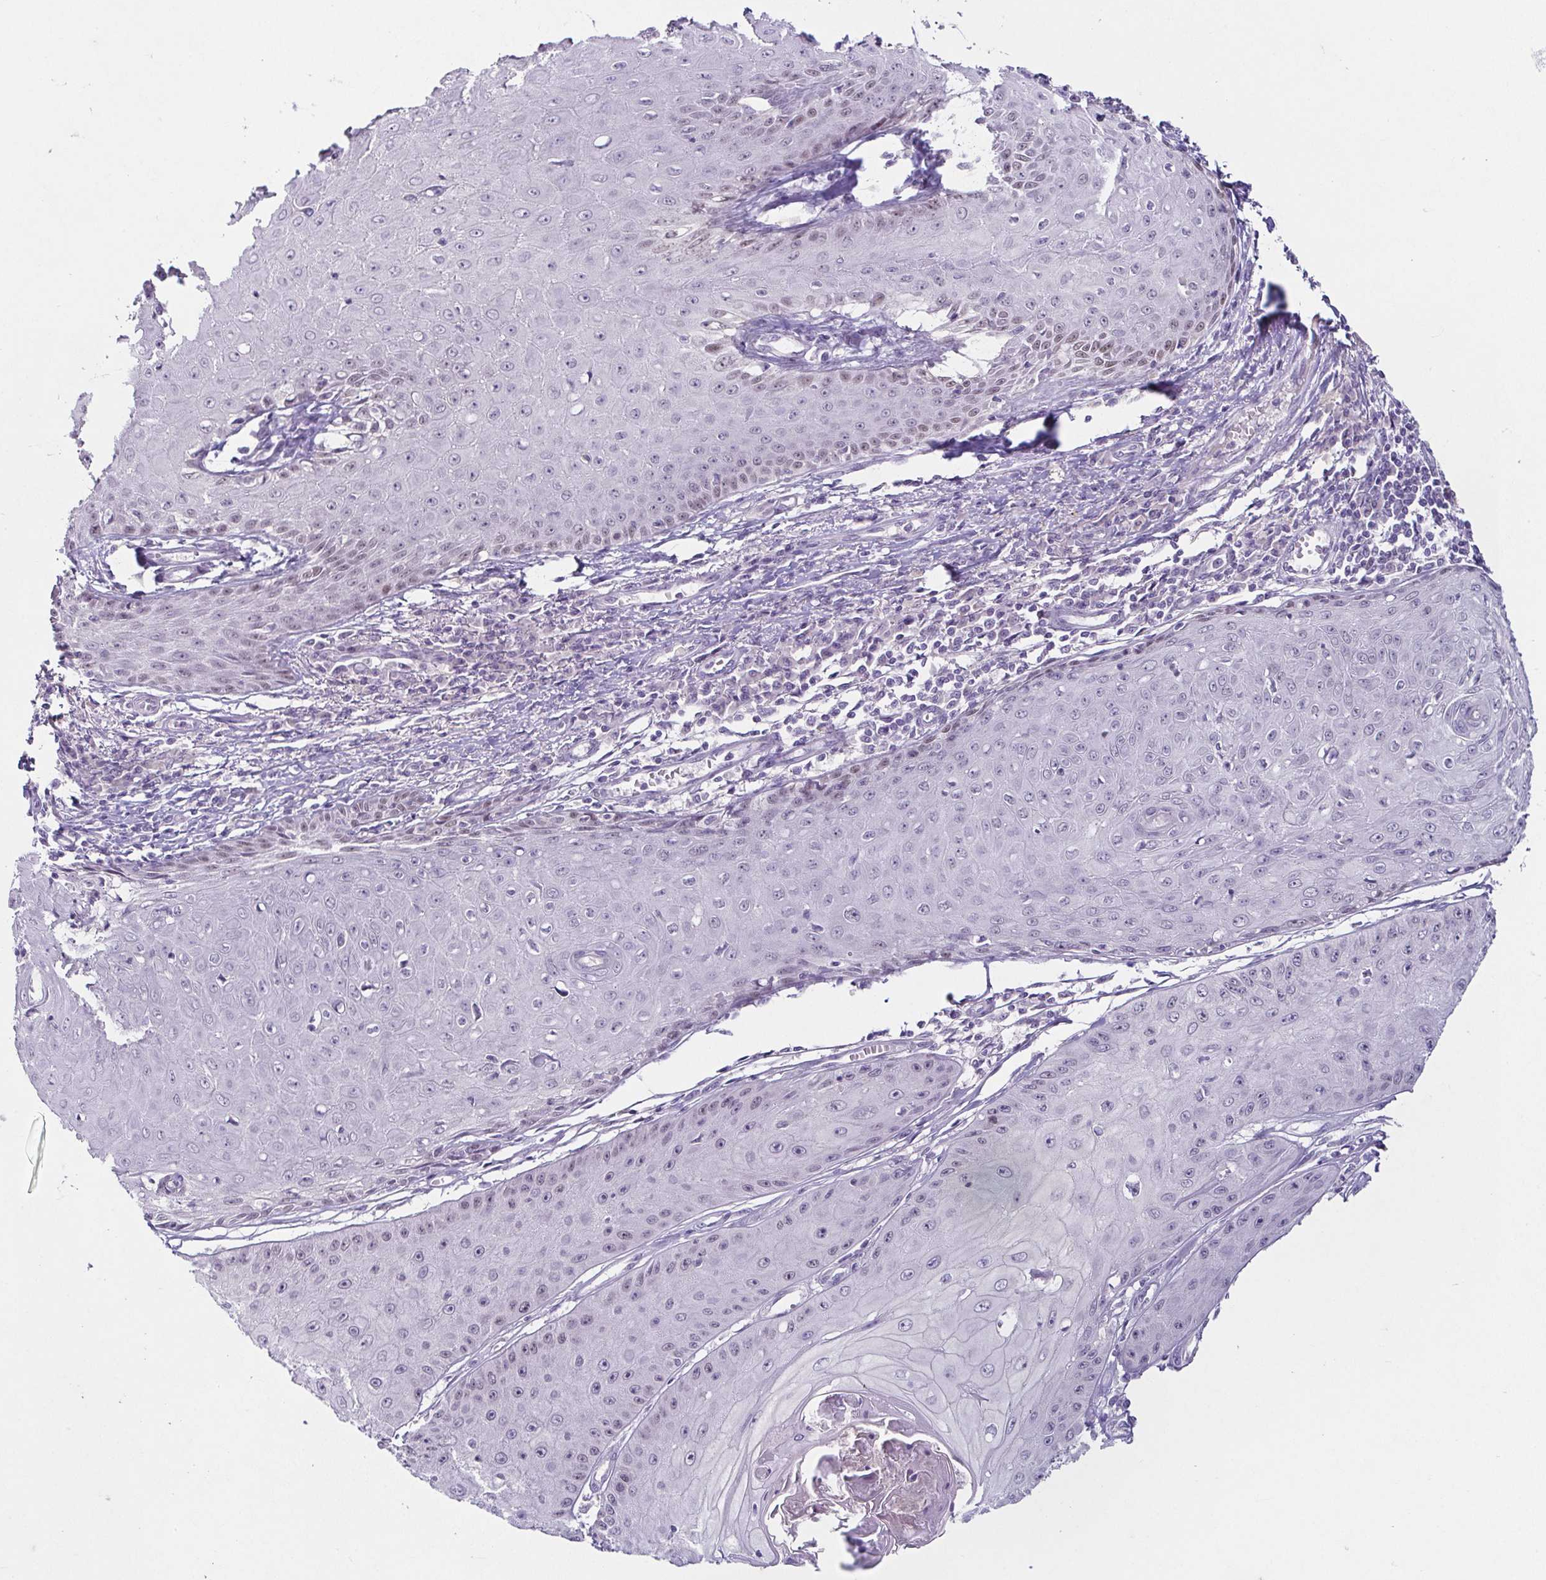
{"staining": {"intensity": "moderate", "quantity": "<25%", "location": "nuclear"}, "tissue": "skin cancer", "cell_type": "Tumor cells", "image_type": "cancer", "snomed": [{"axis": "morphology", "description": "Squamous cell carcinoma, NOS"}, {"axis": "topography", "description": "Skin"}], "caption": "Tumor cells reveal moderate nuclear positivity in approximately <25% of cells in skin cancer.", "gene": "TP73", "patient": {"sex": "male", "age": 70}}